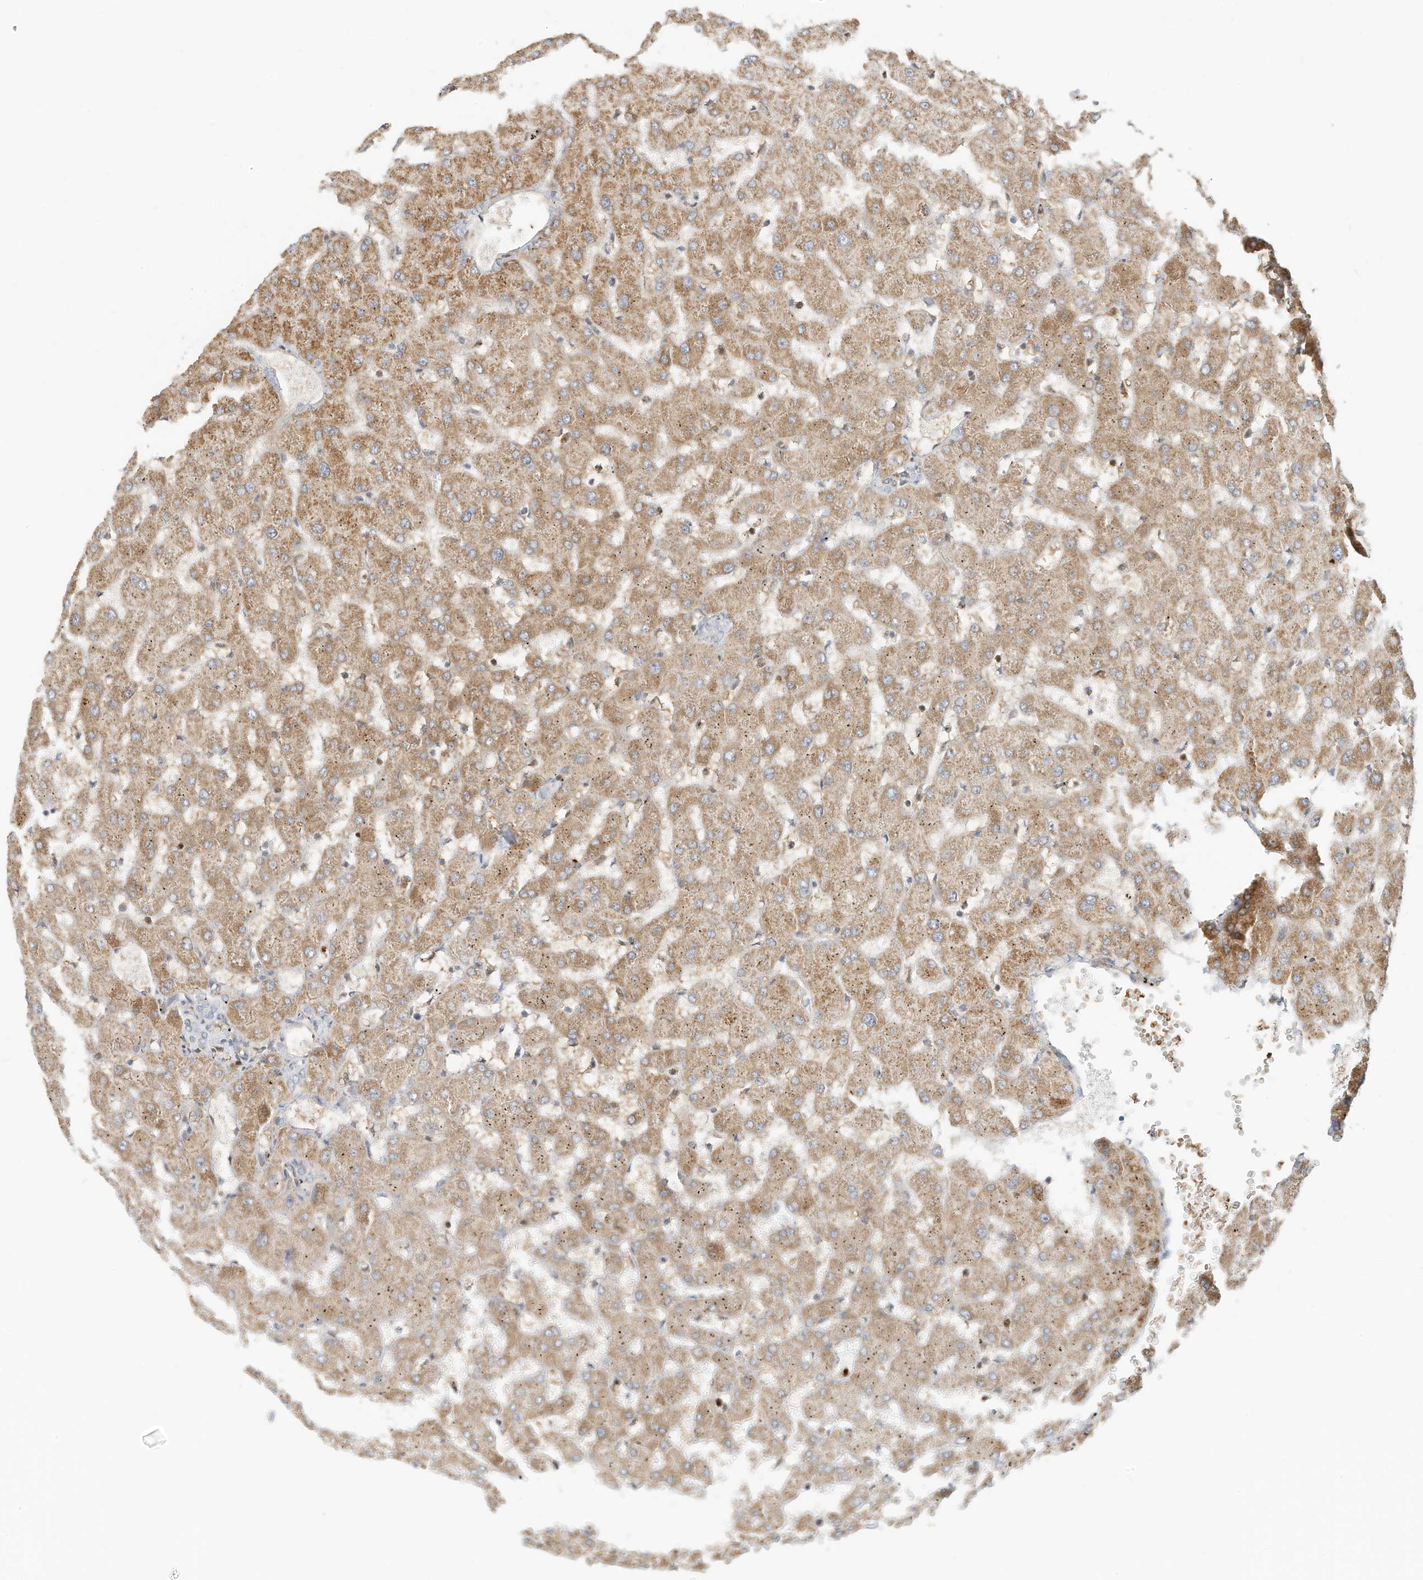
{"staining": {"intensity": "weak", "quantity": "25%-75%", "location": "cytoplasmic/membranous"}, "tissue": "liver", "cell_type": "Cholangiocytes", "image_type": "normal", "snomed": [{"axis": "morphology", "description": "Normal tissue, NOS"}, {"axis": "topography", "description": "Liver"}], "caption": "An image of liver stained for a protein reveals weak cytoplasmic/membranous brown staining in cholangiocytes. Immunohistochemistry stains the protein of interest in brown and the nuclei are stained blue.", "gene": "MTUS2", "patient": {"sex": "female", "age": 63}}